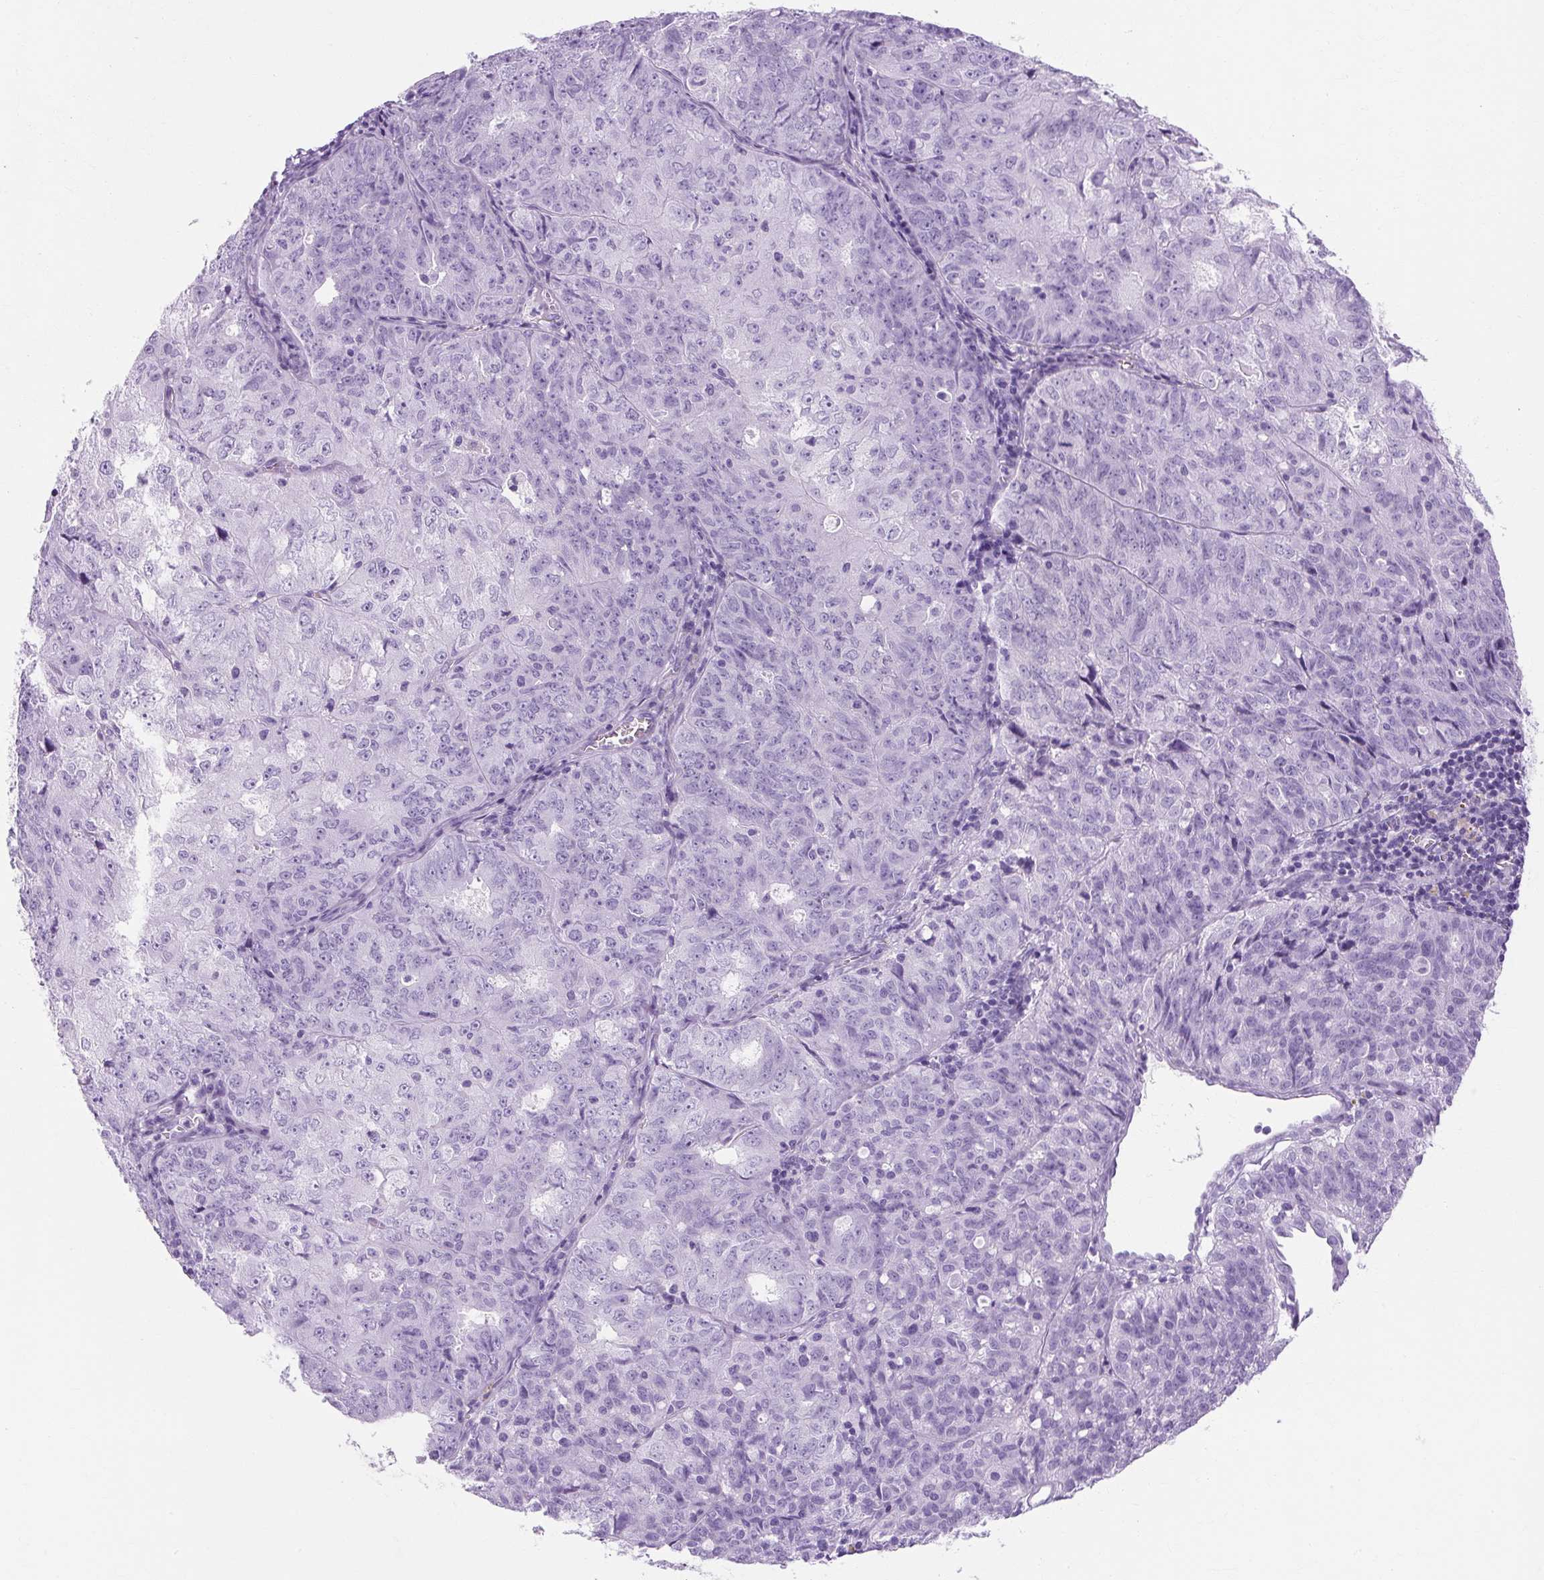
{"staining": {"intensity": "negative", "quantity": "none", "location": "none"}, "tissue": "endometrial cancer", "cell_type": "Tumor cells", "image_type": "cancer", "snomed": [{"axis": "morphology", "description": "Adenocarcinoma, NOS"}, {"axis": "topography", "description": "Endometrium"}], "caption": "This photomicrograph is of endometrial adenocarcinoma stained with immunohistochemistry (IHC) to label a protein in brown with the nuclei are counter-stained blue. There is no expression in tumor cells.", "gene": "RYBP", "patient": {"sex": "female", "age": 61}}